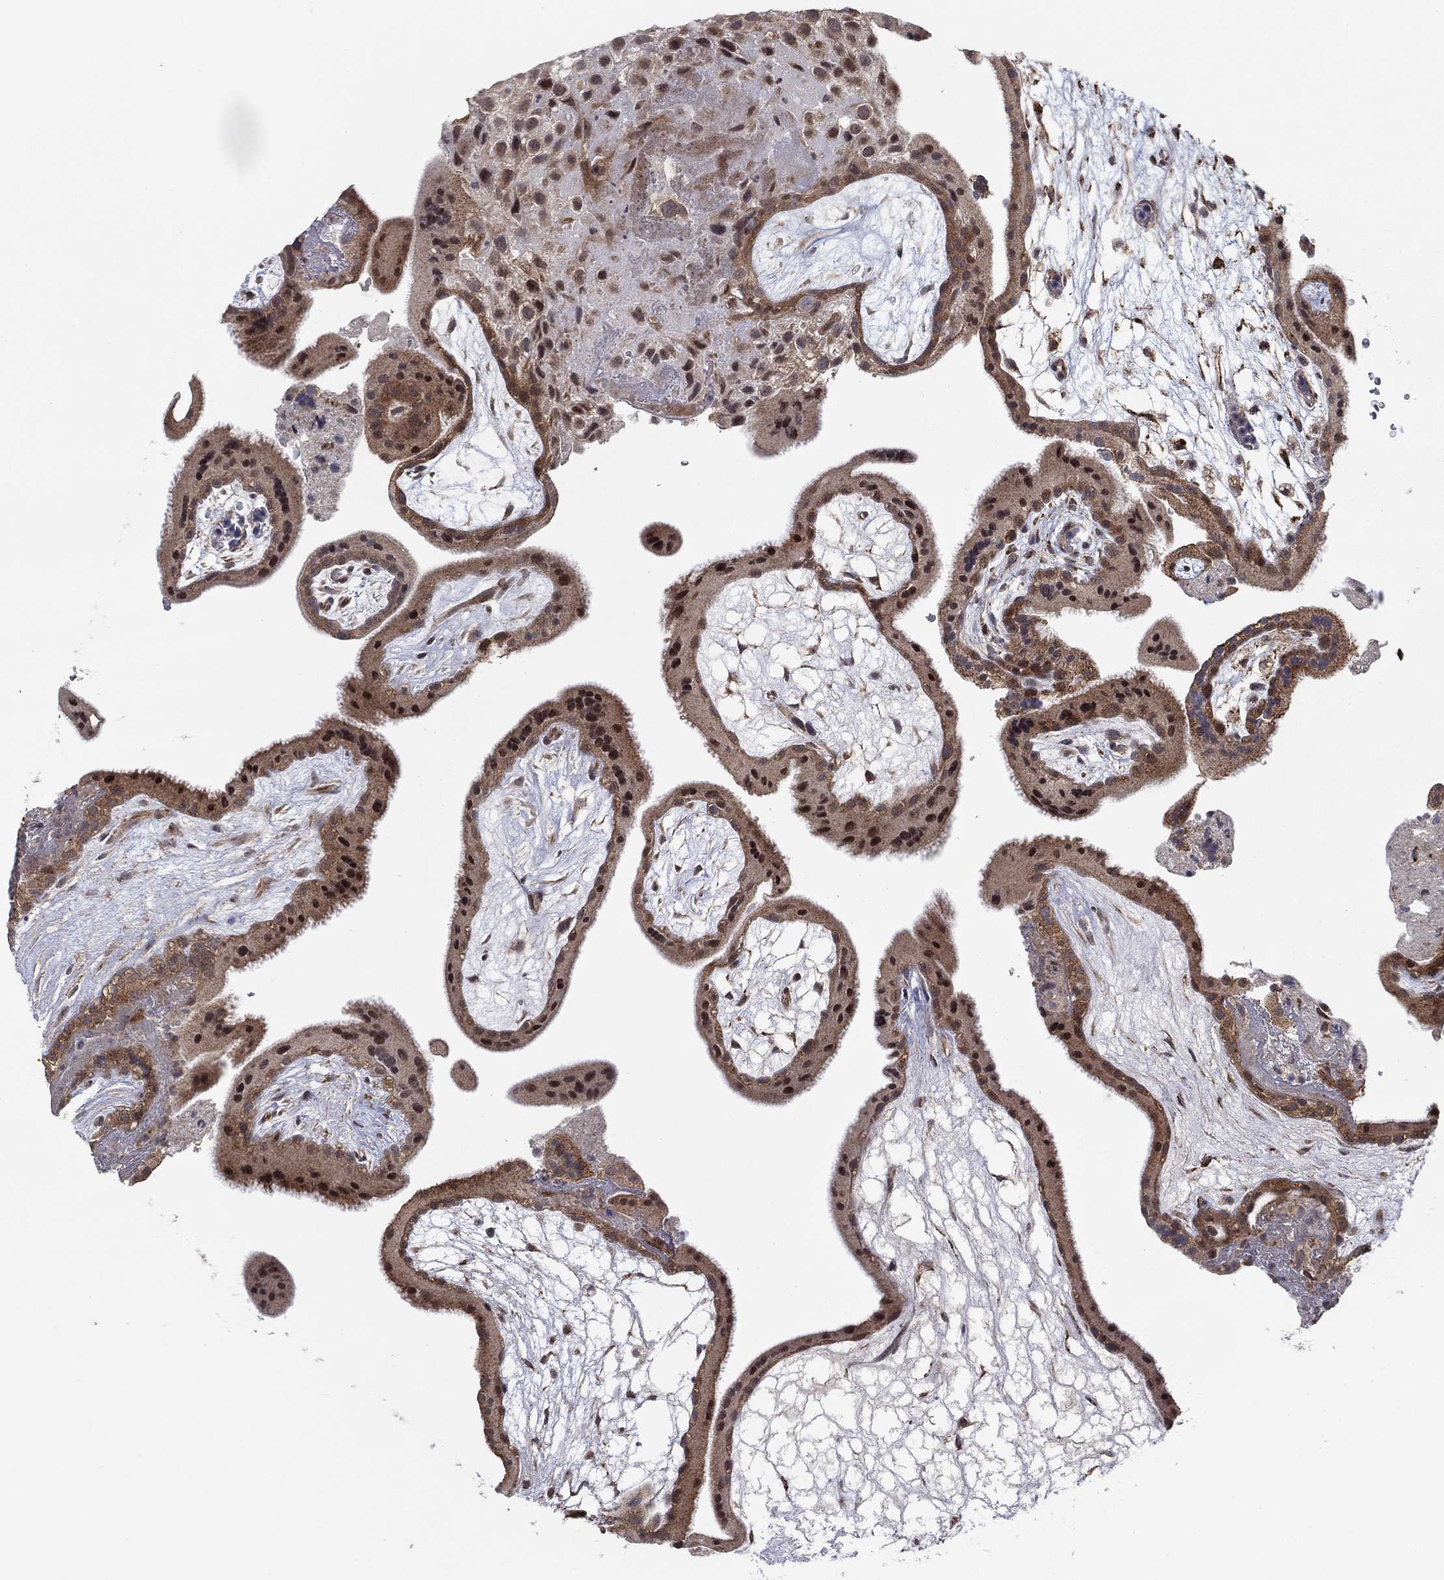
{"staining": {"intensity": "weak", "quantity": "25%-75%", "location": "cytoplasmic/membranous"}, "tissue": "placenta", "cell_type": "Decidual cells", "image_type": "normal", "snomed": [{"axis": "morphology", "description": "Normal tissue, NOS"}, {"axis": "topography", "description": "Placenta"}], "caption": "High-power microscopy captured an immunohistochemistry (IHC) micrograph of benign placenta, revealing weak cytoplasmic/membranous positivity in approximately 25%-75% of decidual cells. (Brightfield microscopy of DAB IHC at high magnification).", "gene": "ZNF395", "patient": {"sex": "female", "age": 19}}